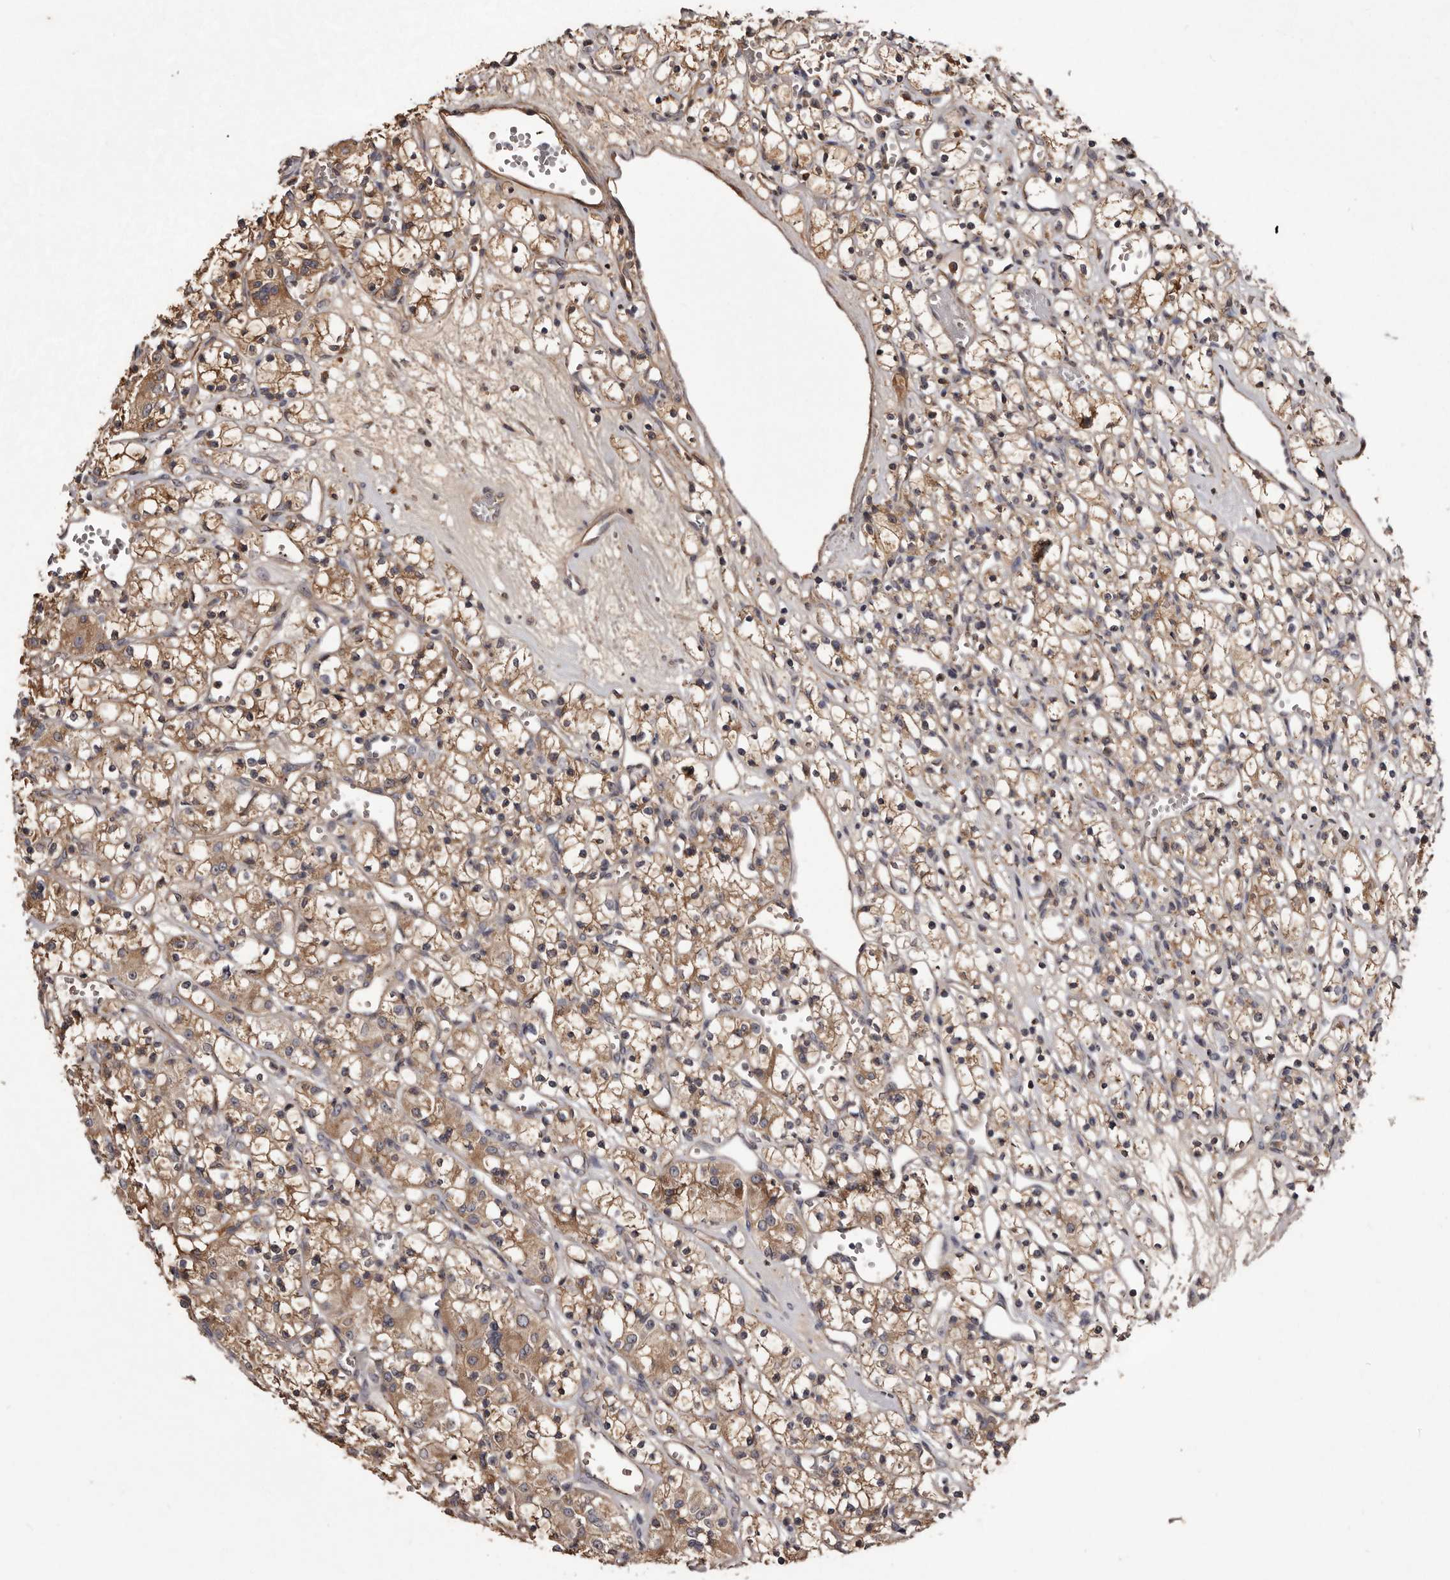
{"staining": {"intensity": "moderate", "quantity": ">75%", "location": "cytoplasmic/membranous"}, "tissue": "renal cancer", "cell_type": "Tumor cells", "image_type": "cancer", "snomed": [{"axis": "morphology", "description": "Adenocarcinoma, NOS"}, {"axis": "topography", "description": "Kidney"}], "caption": "Renal cancer tissue displays moderate cytoplasmic/membranous staining in approximately >75% of tumor cells", "gene": "CYP1B1", "patient": {"sex": "female", "age": 59}}